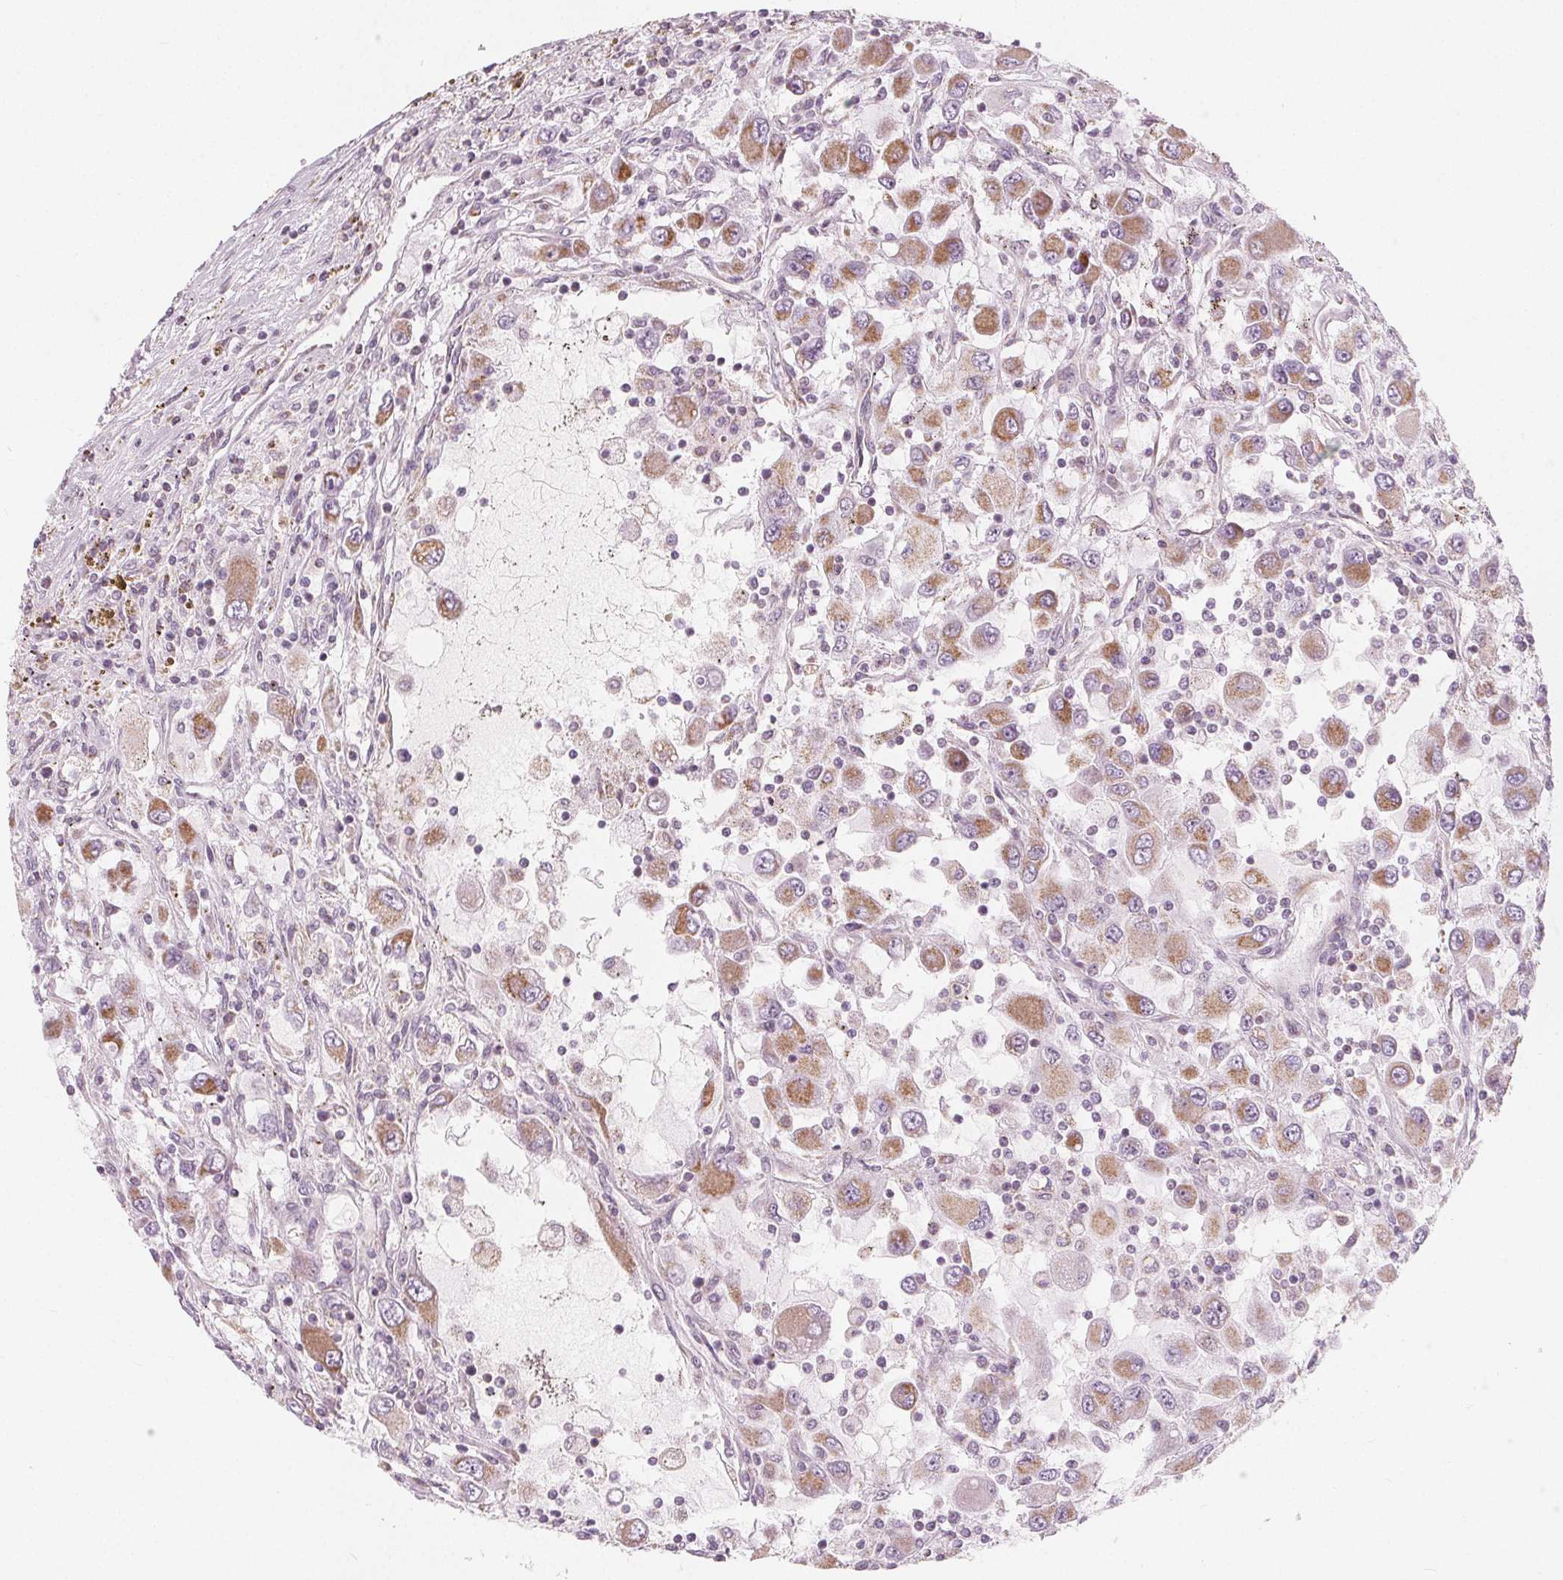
{"staining": {"intensity": "moderate", "quantity": ">75%", "location": "cytoplasmic/membranous"}, "tissue": "renal cancer", "cell_type": "Tumor cells", "image_type": "cancer", "snomed": [{"axis": "morphology", "description": "Adenocarcinoma, NOS"}, {"axis": "topography", "description": "Kidney"}], "caption": "This is a micrograph of immunohistochemistry (IHC) staining of renal cancer (adenocarcinoma), which shows moderate expression in the cytoplasmic/membranous of tumor cells.", "gene": "NUP210L", "patient": {"sex": "female", "age": 67}}